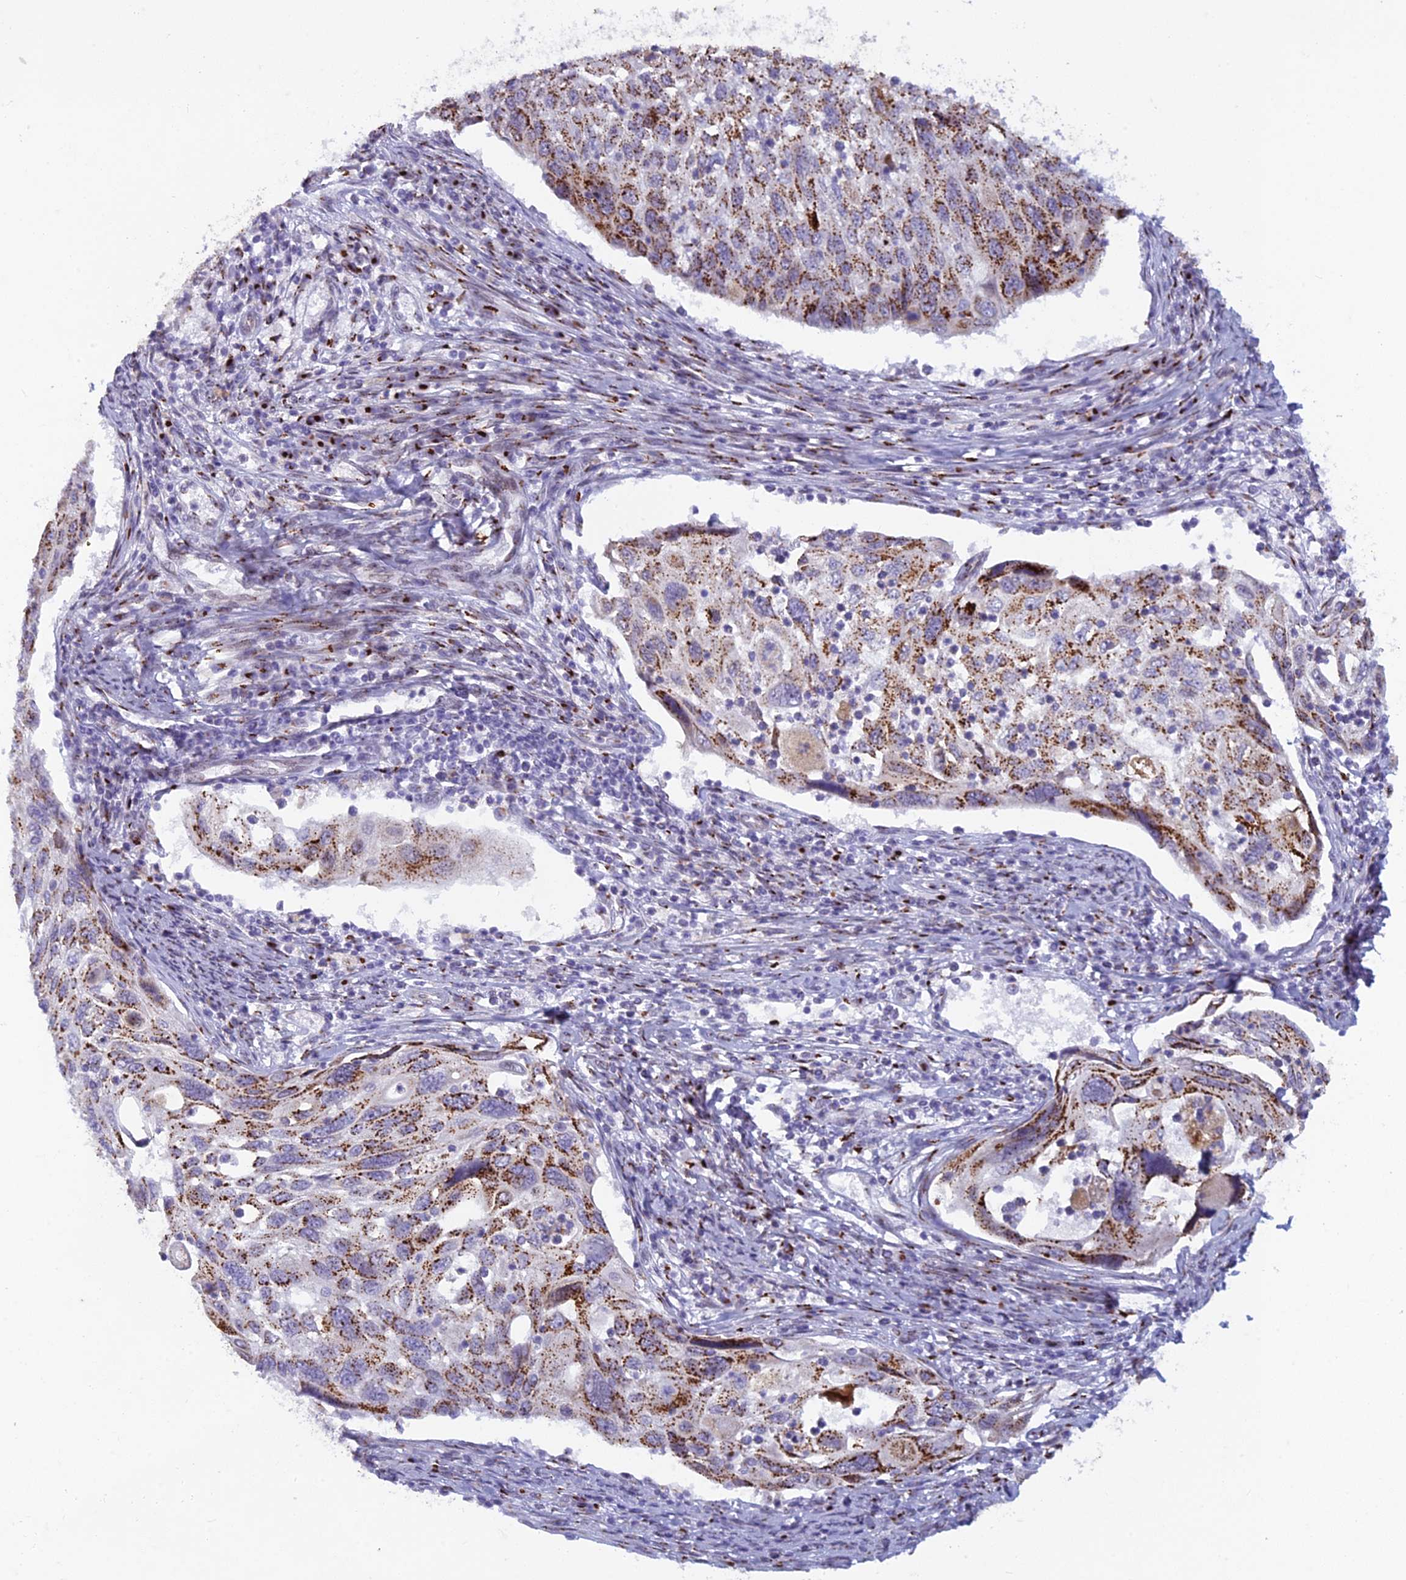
{"staining": {"intensity": "strong", "quantity": ">75%", "location": "cytoplasmic/membranous"}, "tissue": "cervical cancer", "cell_type": "Tumor cells", "image_type": "cancer", "snomed": [{"axis": "morphology", "description": "Squamous cell carcinoma, NOS"}, {"axis": "topography", "description": "Cervix"}], "caption": "High-power microscopy captured an immunohistochemistry (IHC) histopathology image of cervical cancer, revealing strong cytoplasmic/membranous positivity in approximately >75% of tumor cells.", "gene": "FAM3C", "patient": {"sex": "female", "age": 70}}